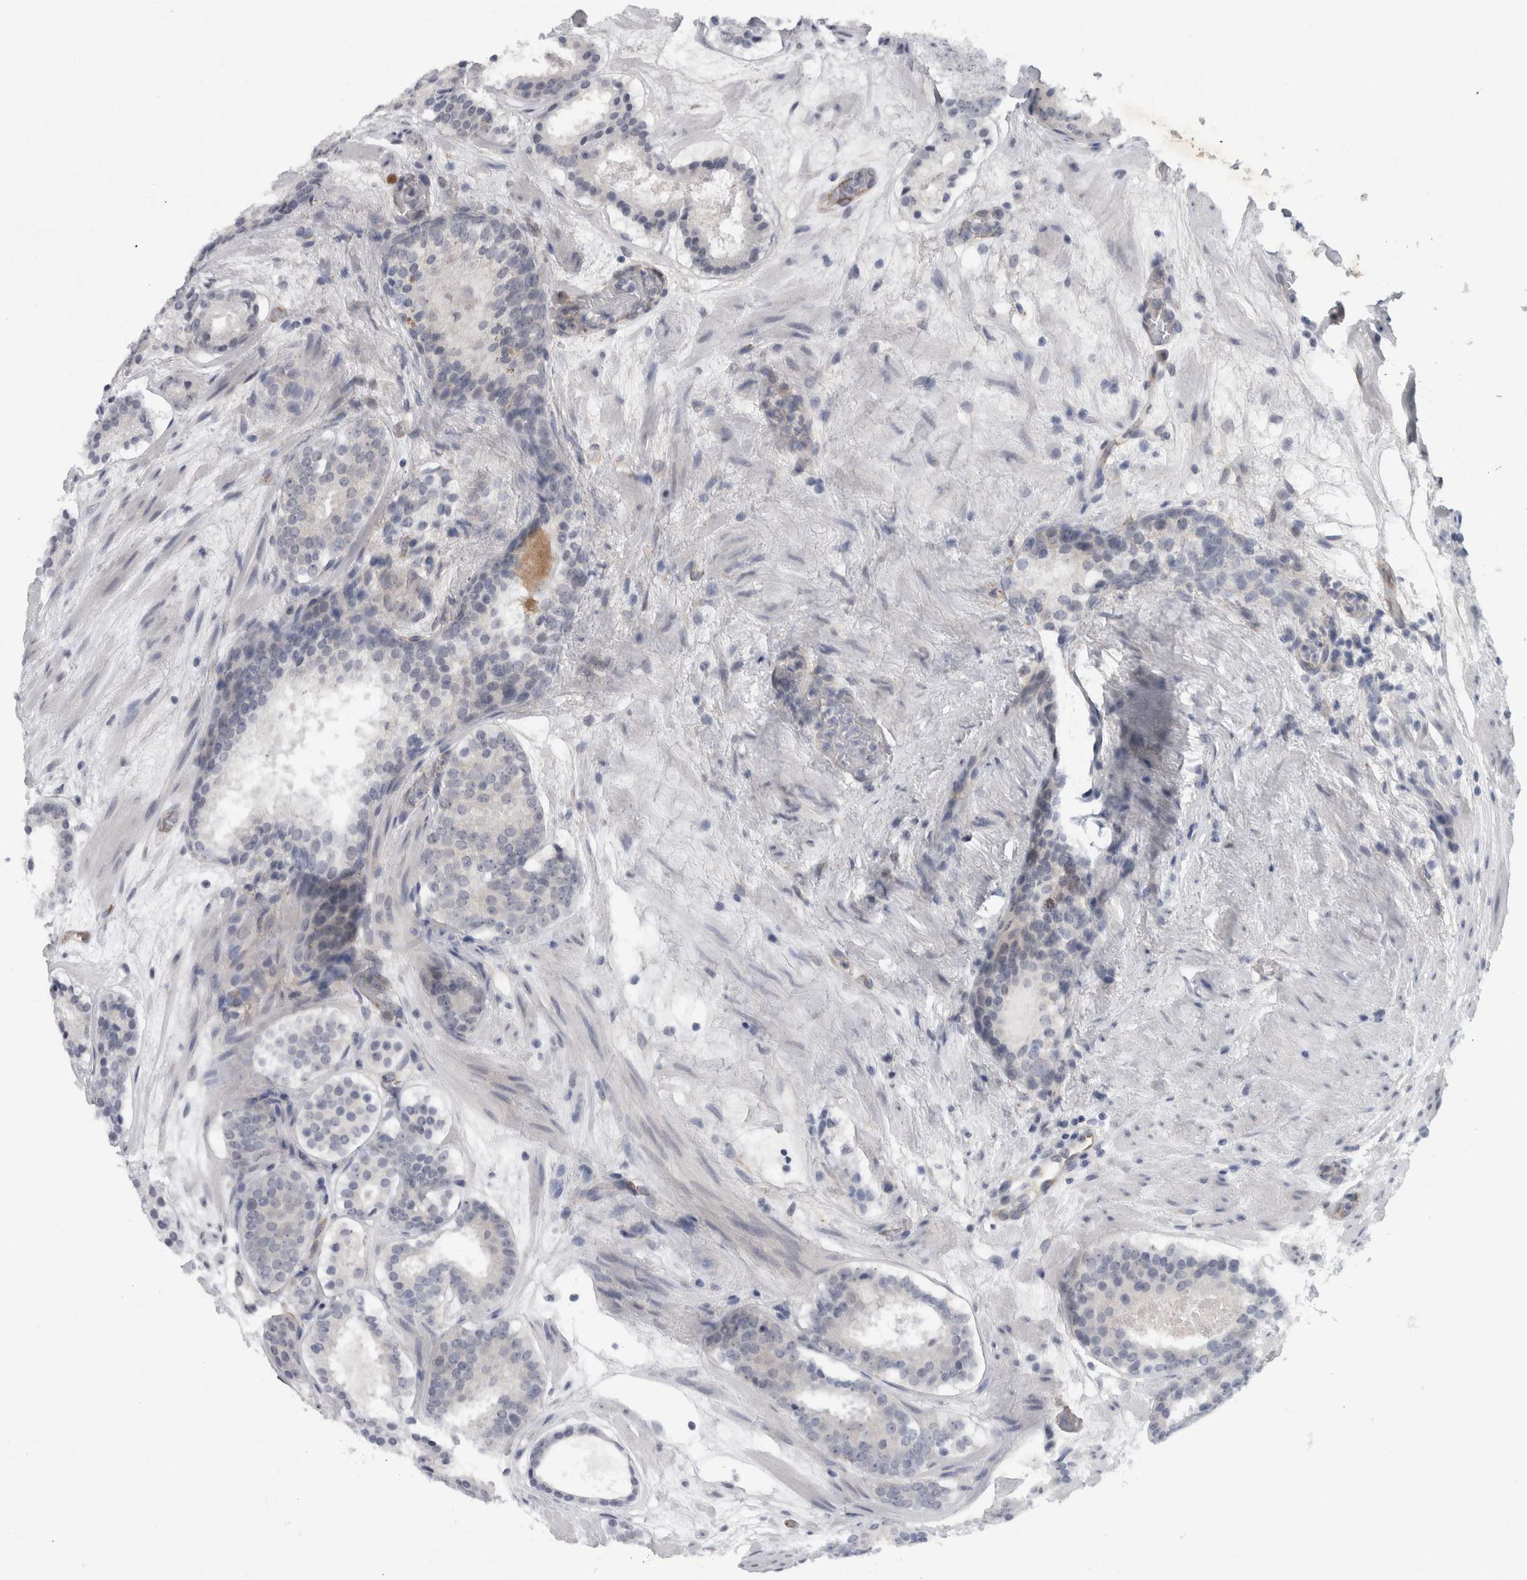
{"staining": {"intensity": "negative", "quantity": "none", "location": "none"}, "tissue": "prostate cancer", "cell_type": "Tumor cells", "image_type": "cancer", "snomed": [{"axis": "morphology", "description": "Adenocarcinoma, Low grade"}, {"axis": "topography", "description": "Prostate"}], "caption": "This is an IHC micrograph of prostate cancer (low-grade adenocarcinoma). There is no positivity in tumor cells.", "gene": "PARP11", "patient": {"sex": "male", "age": 69}}